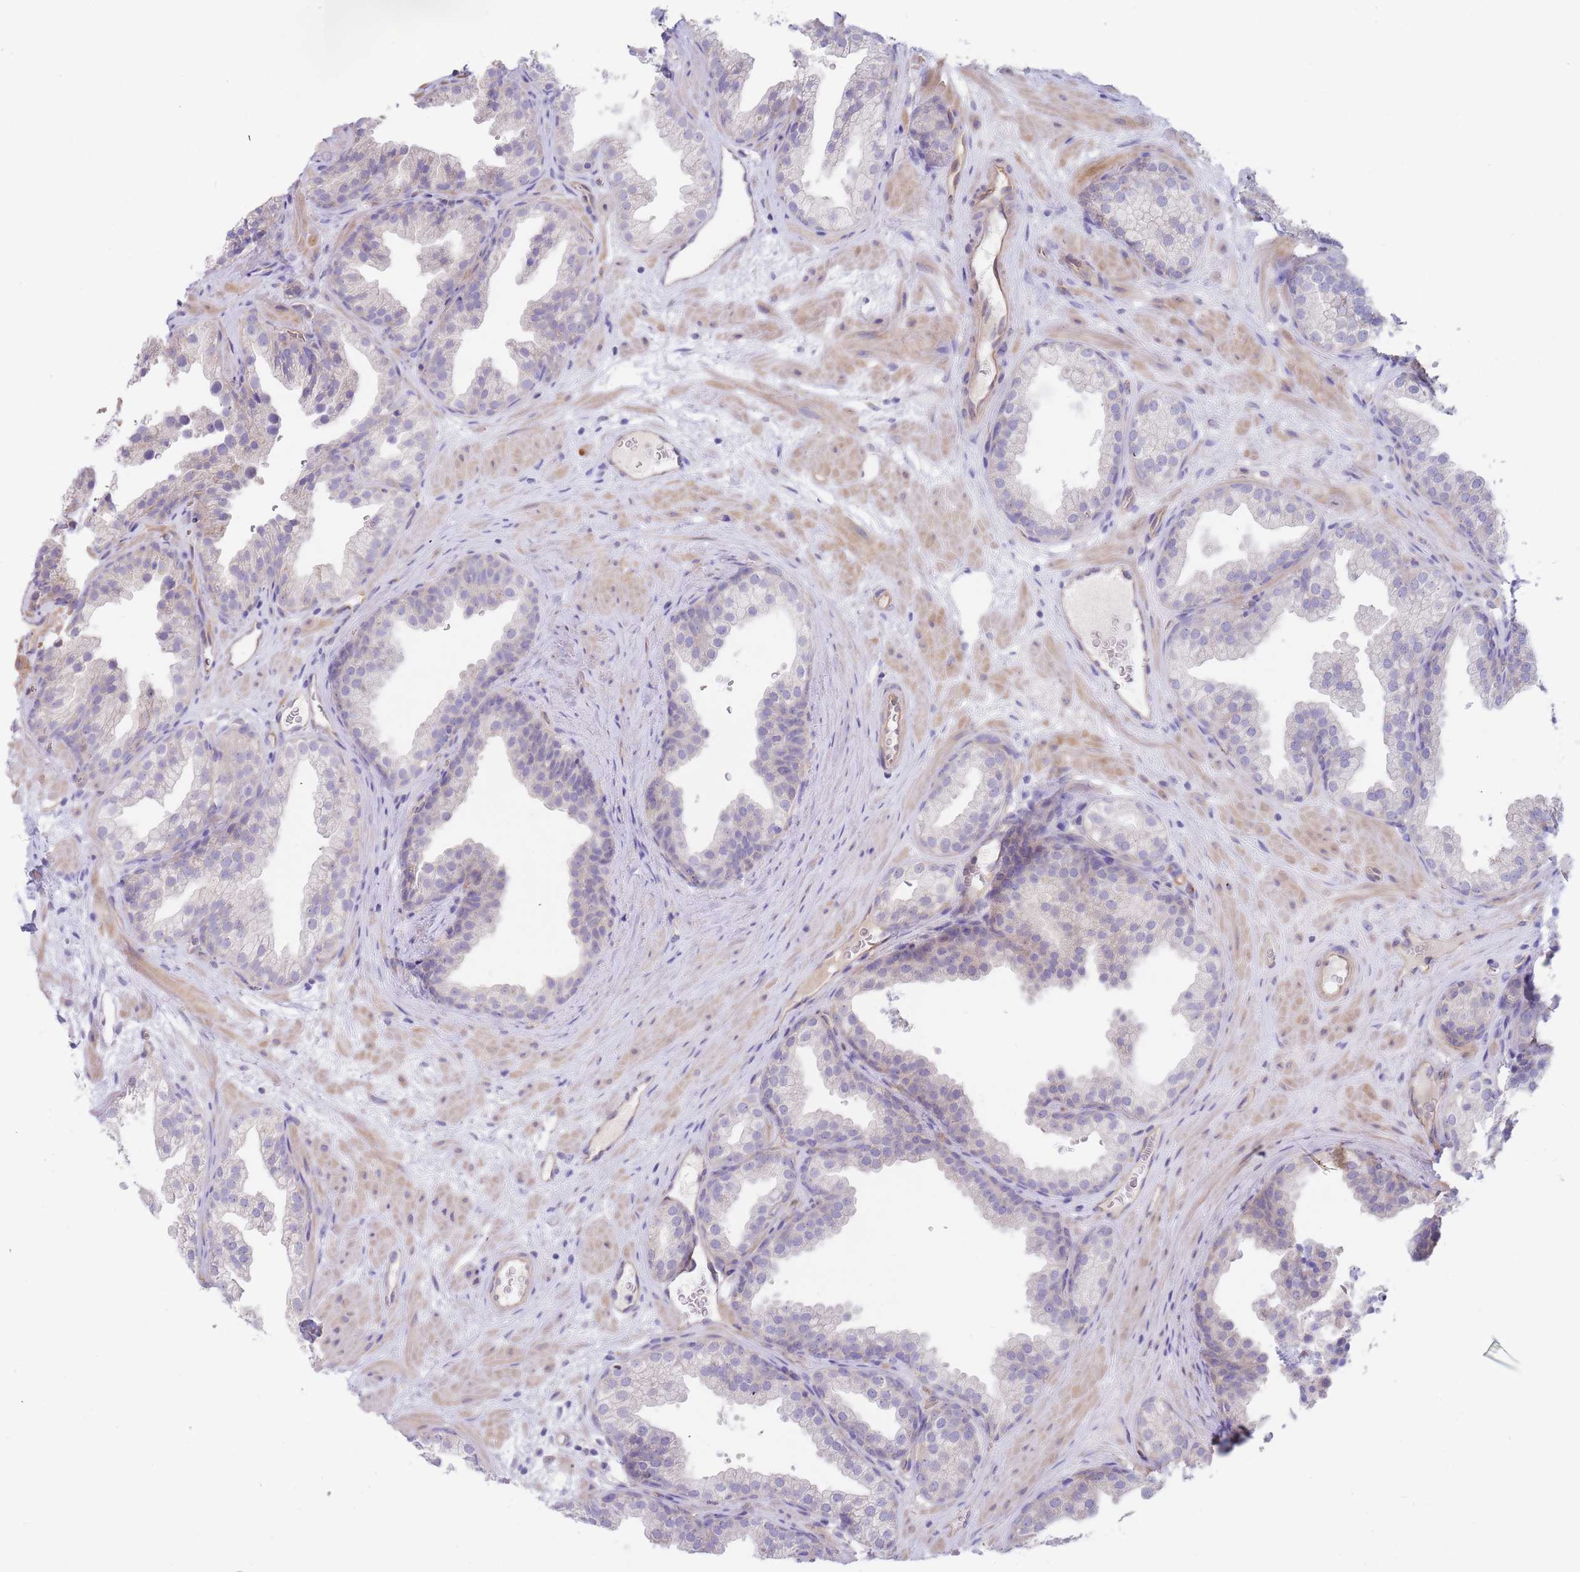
{"staining": {"intensity": "negative", "quantity": "none", "location": "none"}, "tissue": "prostate", "cell_type": "Glandular cells", "image_type": "normal", "snomed": [{"axis": "morphology", "description": "Normal tissue, NOS"}, {"axis": "topography", "description": "Prostate"}], "caption": "Prostate stained for a protein using immunohistochemistry demonstrates no expression glandular cells.", "gene": "ZNF281", "patient": {"sex": "male", "age": 37}}